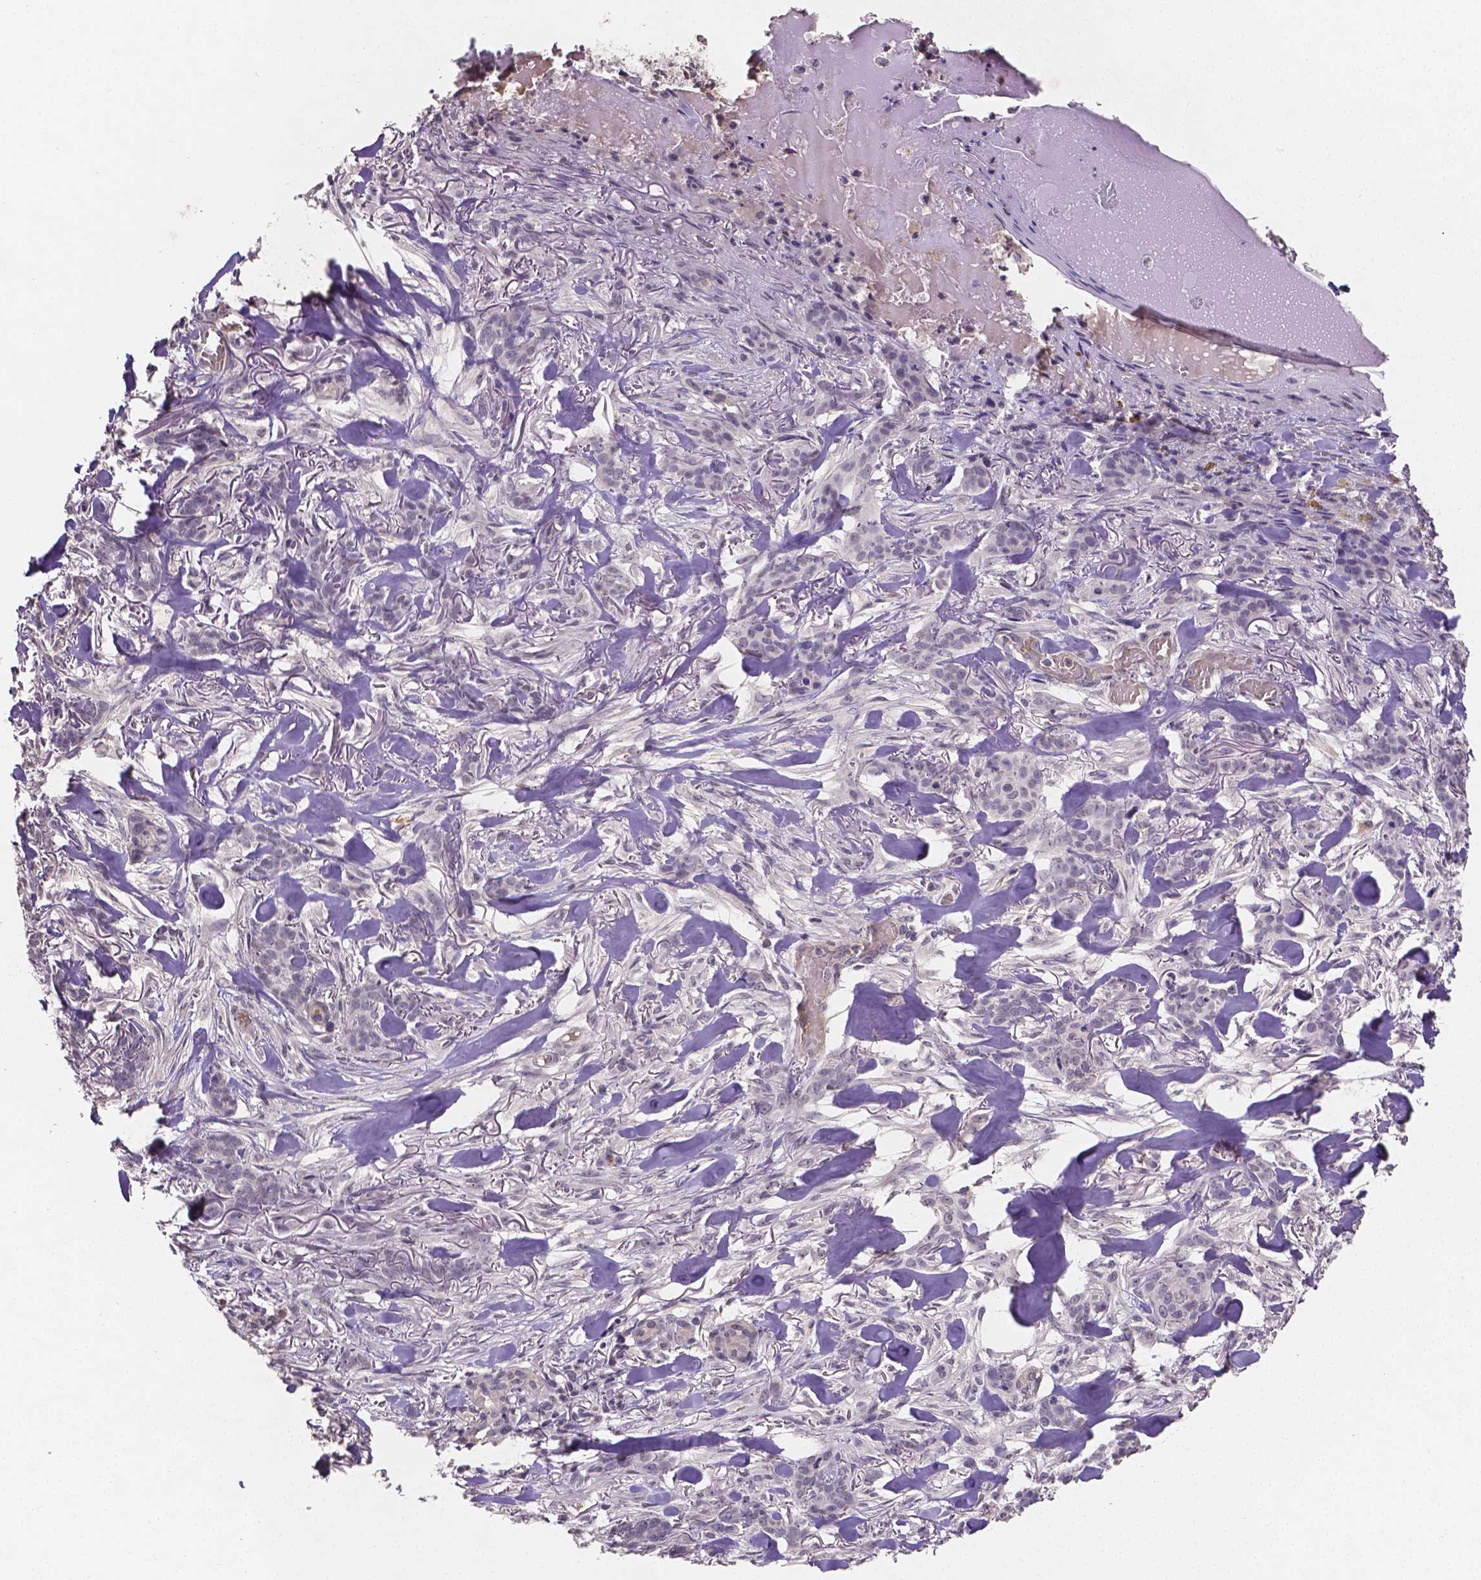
{"staining": {"intensity": "negative", "quantity": "none", "location": "none"}, "tissue": "skin cancer", "cell_type": "Tumor cells", "image_type": "cancer", "snomed": [{"axis": "morphology", "description": "Basal cell carcinoma"}, {"axis": "topography", "description": "Skin"}], "caption": "There is no significant staining in tumor cells of skin cancer (basal cell carcinoma). Brightfield microscopy of IHC stained with DAB (brown) and hematoxylin (blue), captured at high magnification.", "gene": "NRGN", "patient": {"sex": "female", "age": 61}}